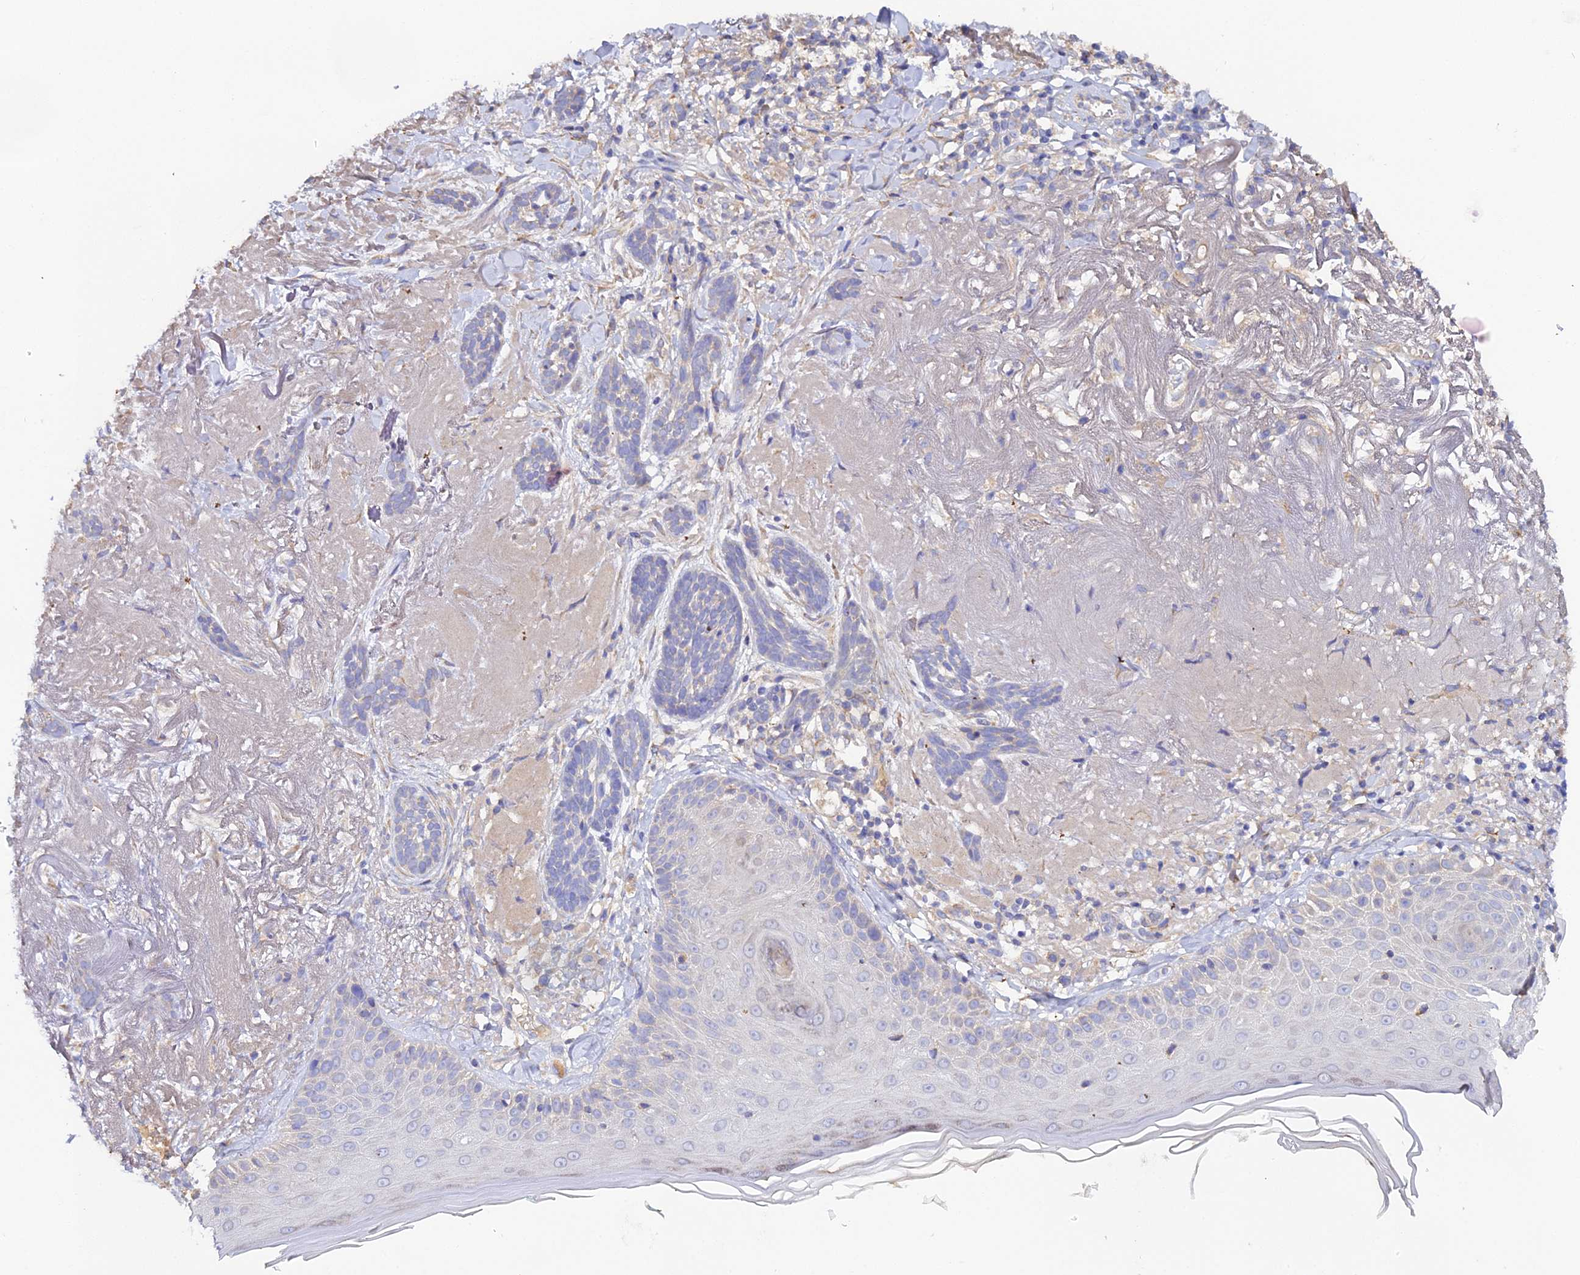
{"staining": {"intensity": "negative", "quantity": "none", "location": "none"}, "tissue": "skin cancer", "cell_type": "Tumor cells", "image_type": "cancer", "snomed": [{"axis": "morphology", "description": "Basal cell carcinoma"}, {"axis": "topography", "description": "Skin"}], "caption": "This is a photomicrograph of immunohistochemistry (IHC) staining of skin cancer (basal cell carcinoma), which shows no positivity in tumor cells.", "gene": "SCX", "patient": {"sex": "male", "age": 71}}